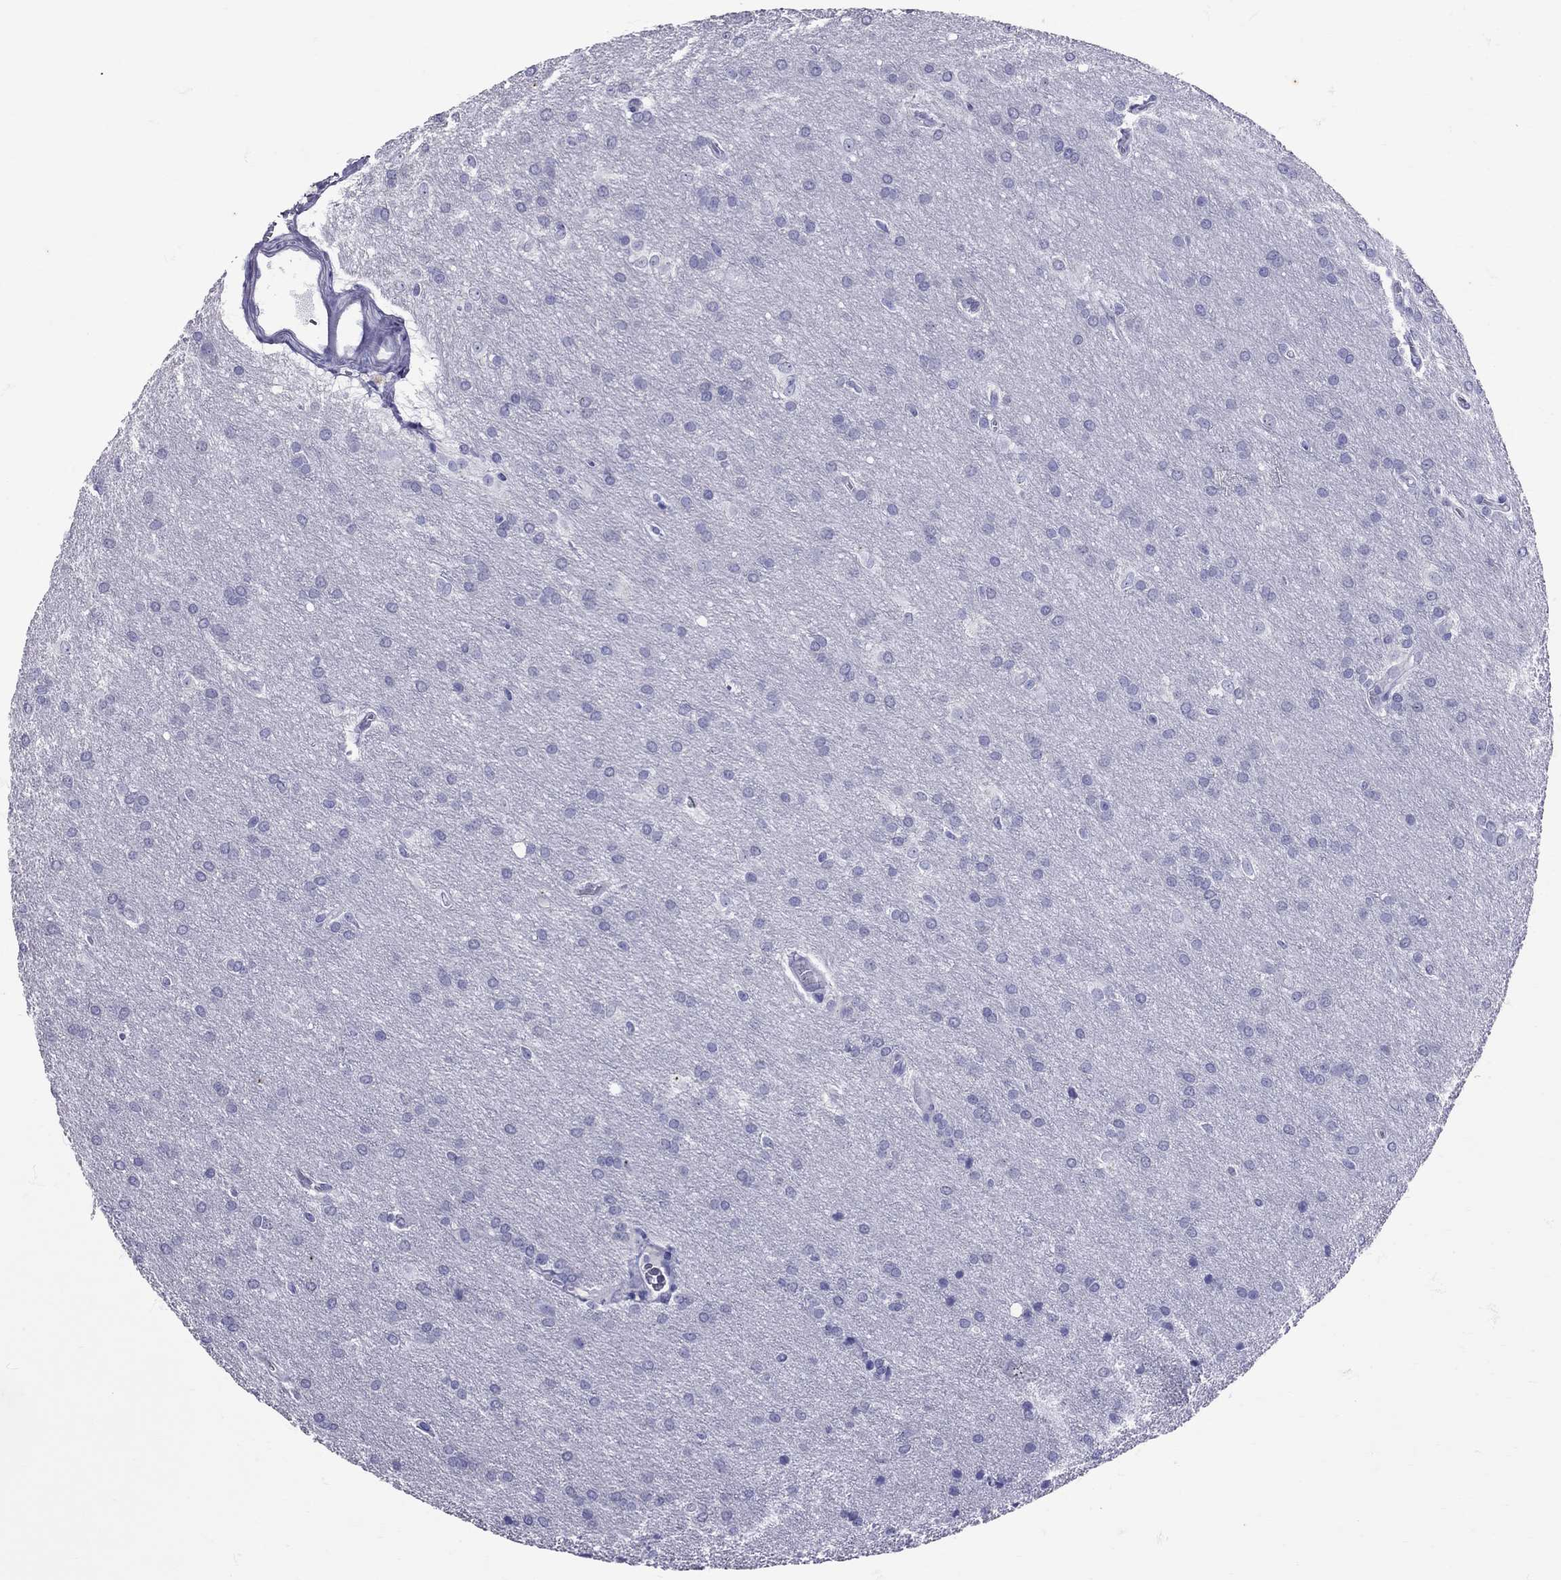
{"staining": {"intensity": "negative", "quantity": "none", "location": "none"}, "tissue": "glioma", "cell_type": "Tumor cells", "image_type": "cancer", "snomed": [{"axis": "morphology", "description": "Glioma, malignant, Low grade"}, {"axis": "topography", "description": "Brain"}], "caption": "This is an immunohistochemistry histopathology image of human malignant glioma (low-grade). There is no expression in tumor cells.", "gene": "AVP", "patient": {"sex": "female", "age": 32}}